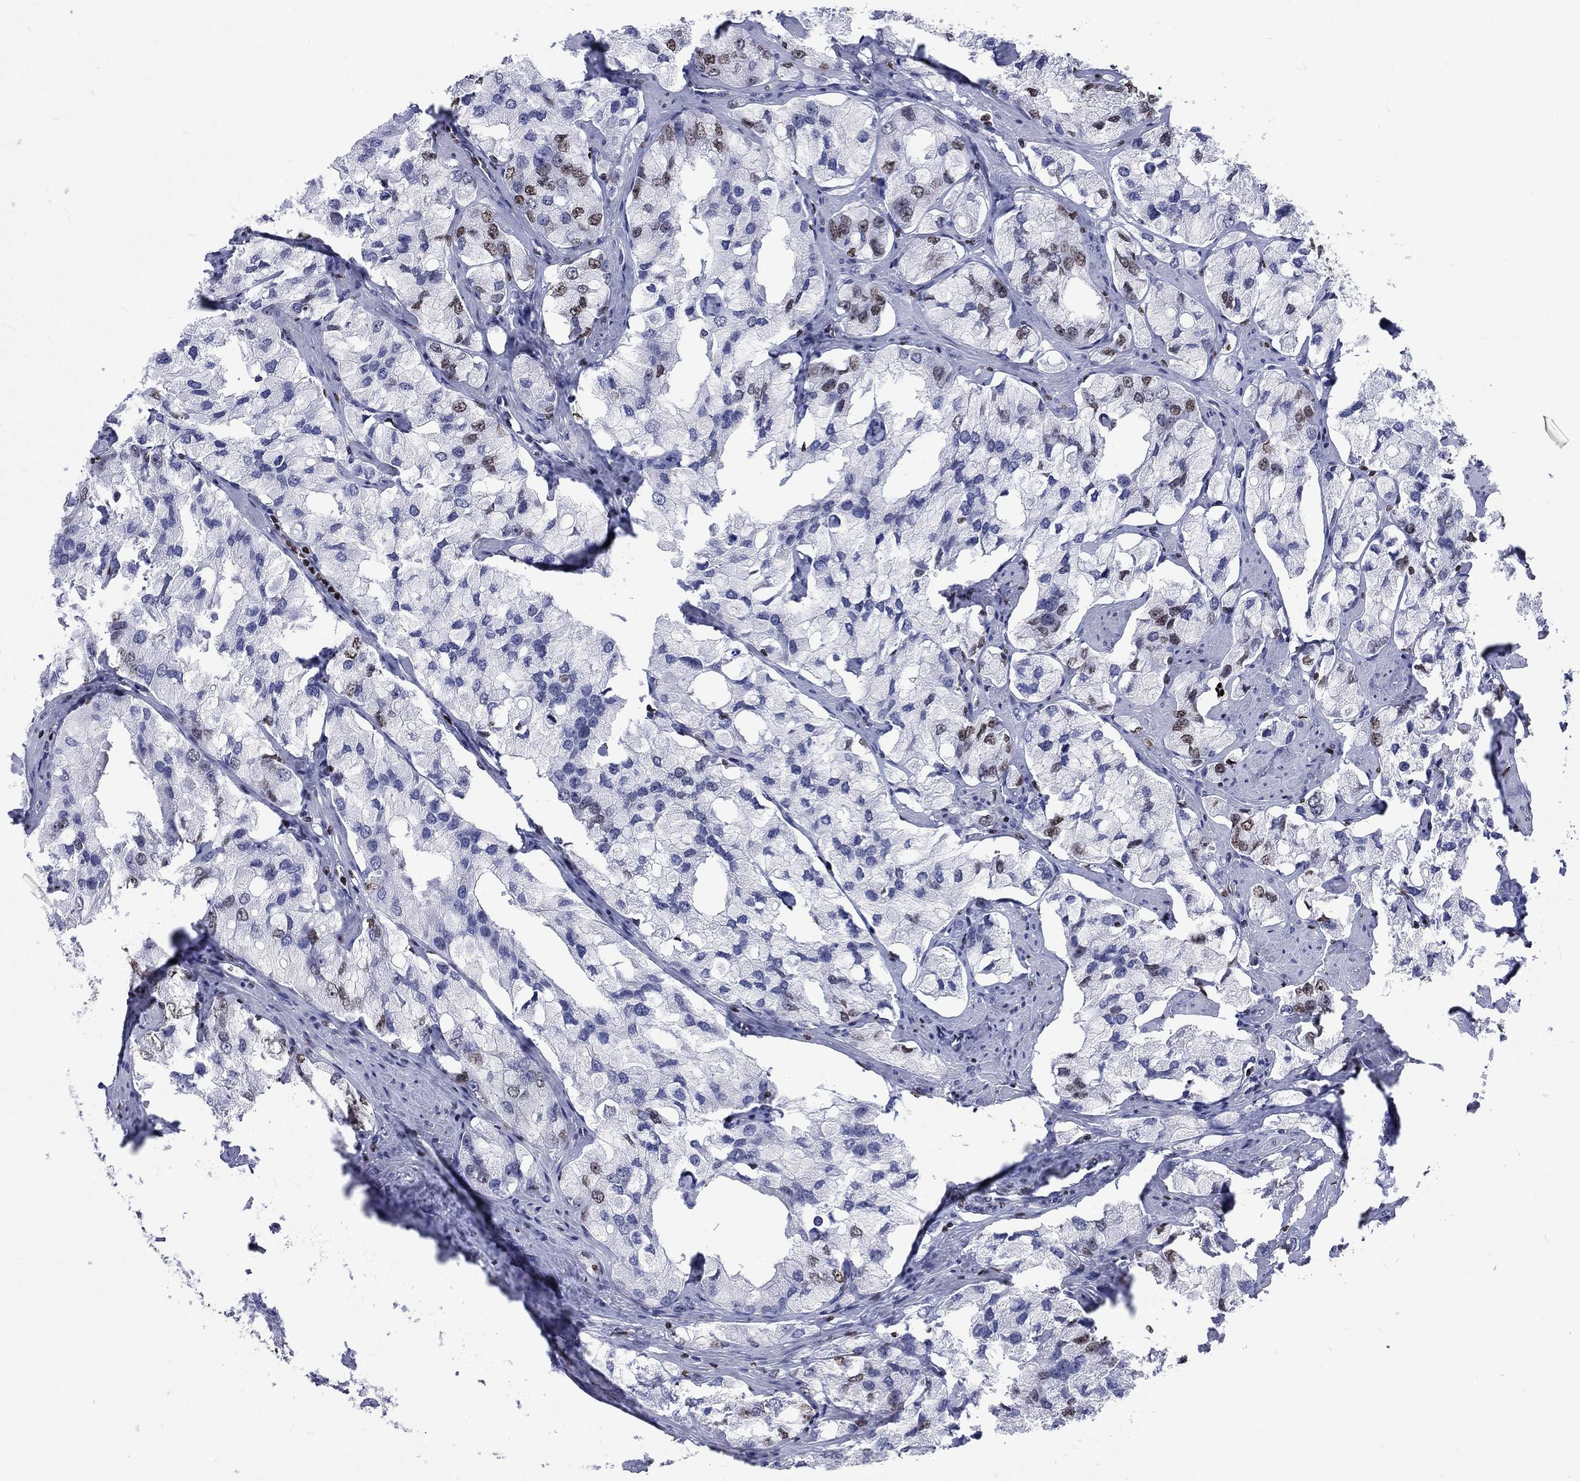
{"staining": {"intensity": "strong", "quantity": "<25%", "location": "nuclear"}, "tissue": "prostate cancer", "cell_type": "Tumor cells", "image_type": "cancer", "snomed": [{"axis": "morphology", "description": "Adenocarcinoma, NOS"}, {"axis": "topography", "description": "Prostate and seminal vesicle, NOS"}, {"axis": "topography", "description": "Prostate"}], "caption": "A micrograph of human prostate cancer stained for a protein reveals strong nuclear brown staining in tumor cells.", "gene": "H1-5", "patient": {"sex": "male", "age": 64}}